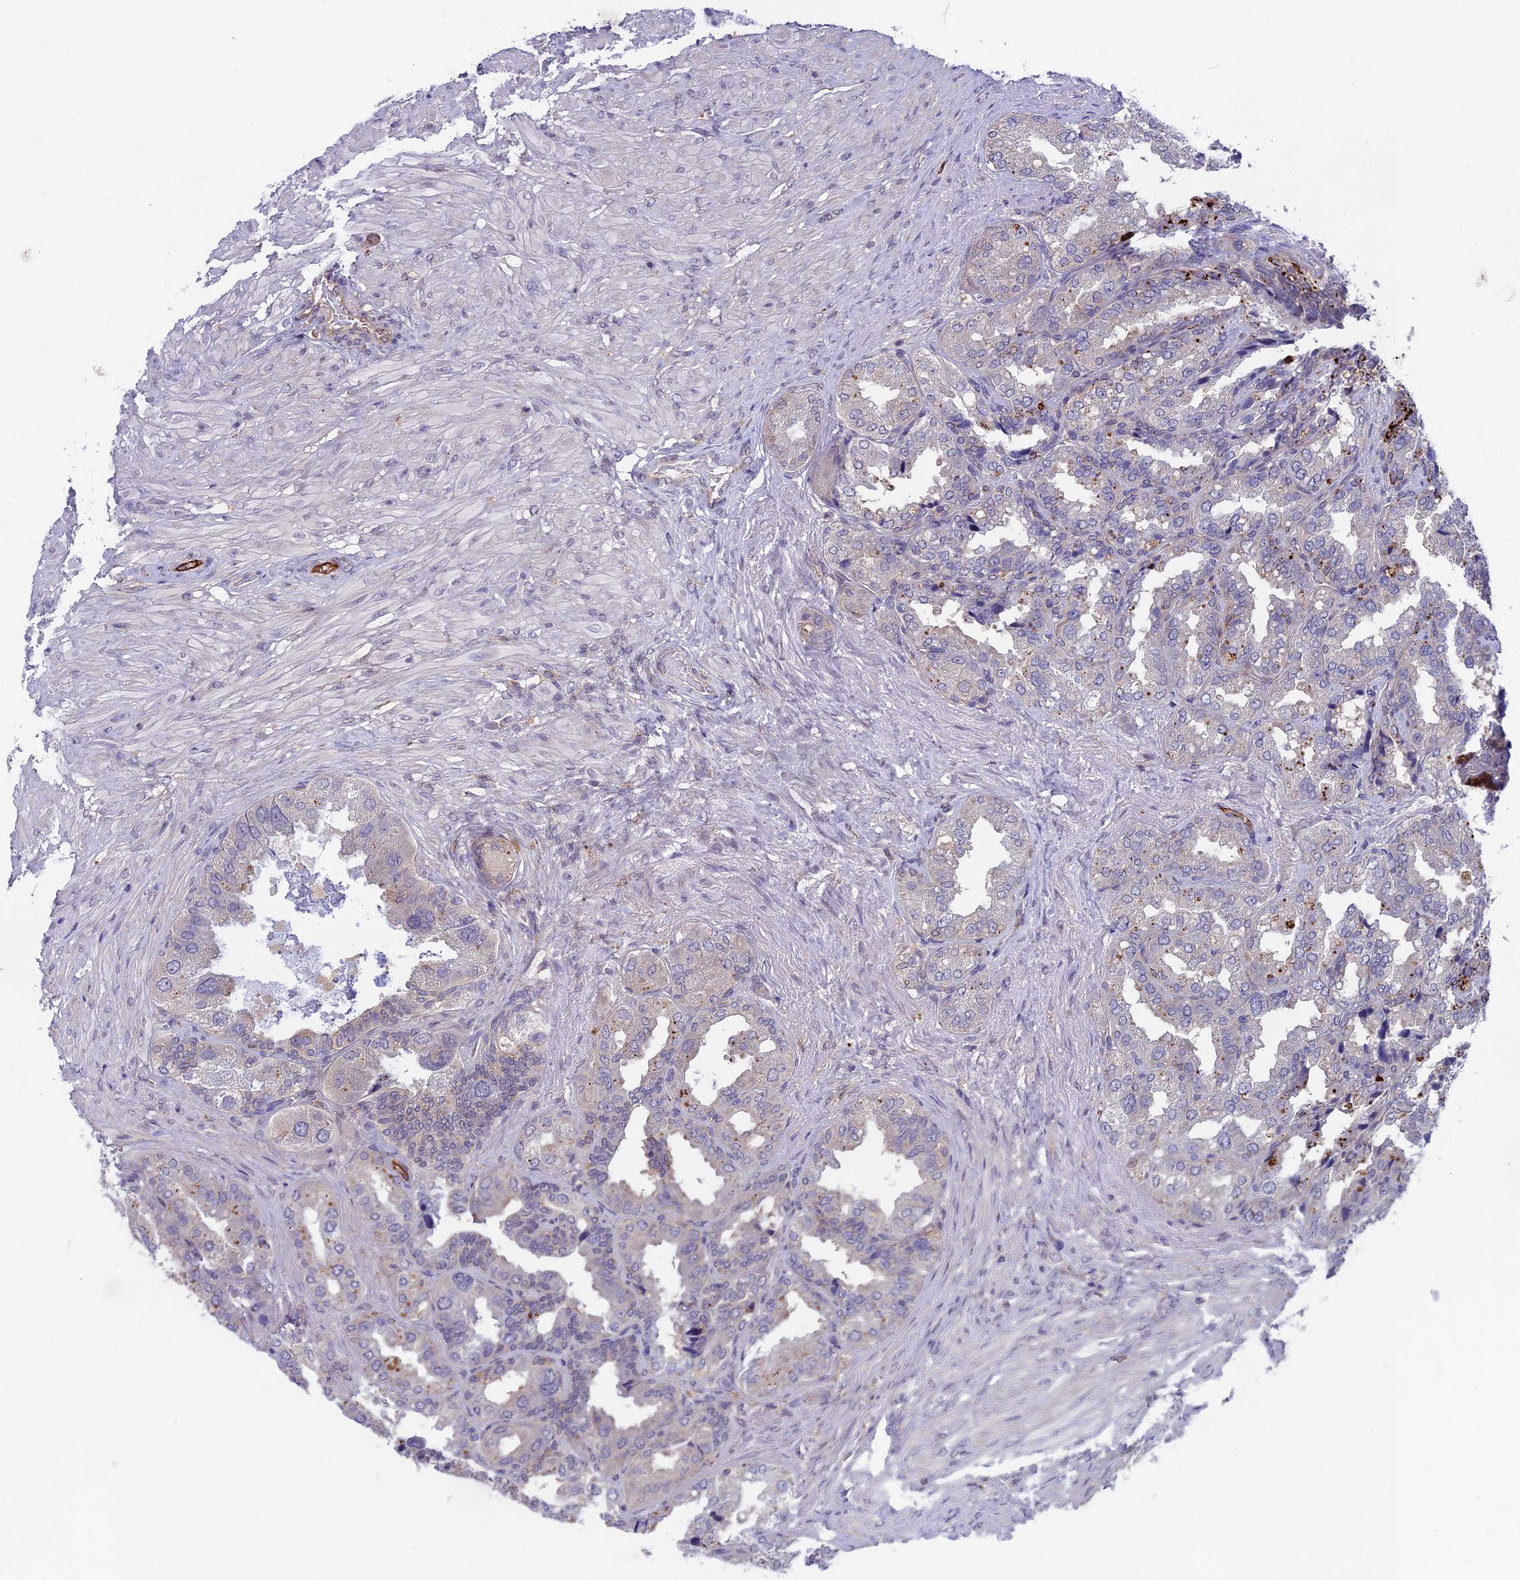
{"staining": {"intensity": "moderate", "quantity": "<25%", "location": "cytoplasmic/membranous"}, "tissue": "seminal vesicle", "cell_type": "Glandular cells", "image_type": "normal", "snomed": [{"axis": "morphology", "description": "Normal tissue, NOS"}, {"axis": "topography", "description": "Seminal veicle"}, {"axis": "topography", "description": "Peripheral nerve tissue"}], "caption": "A brown stain labels moderate cytoplasmic/membranous expression of a protein in glandular cells of unremarkable human seminal vesicle. The protein of interest is stained brown, and the nuclei are stained in blue (DAB (3,3'-diaminobenzidine) IHC with brightfield microscopy, high magnification).", "gene": "MAST2", "patient": {"sex": "male", "age": 63}}